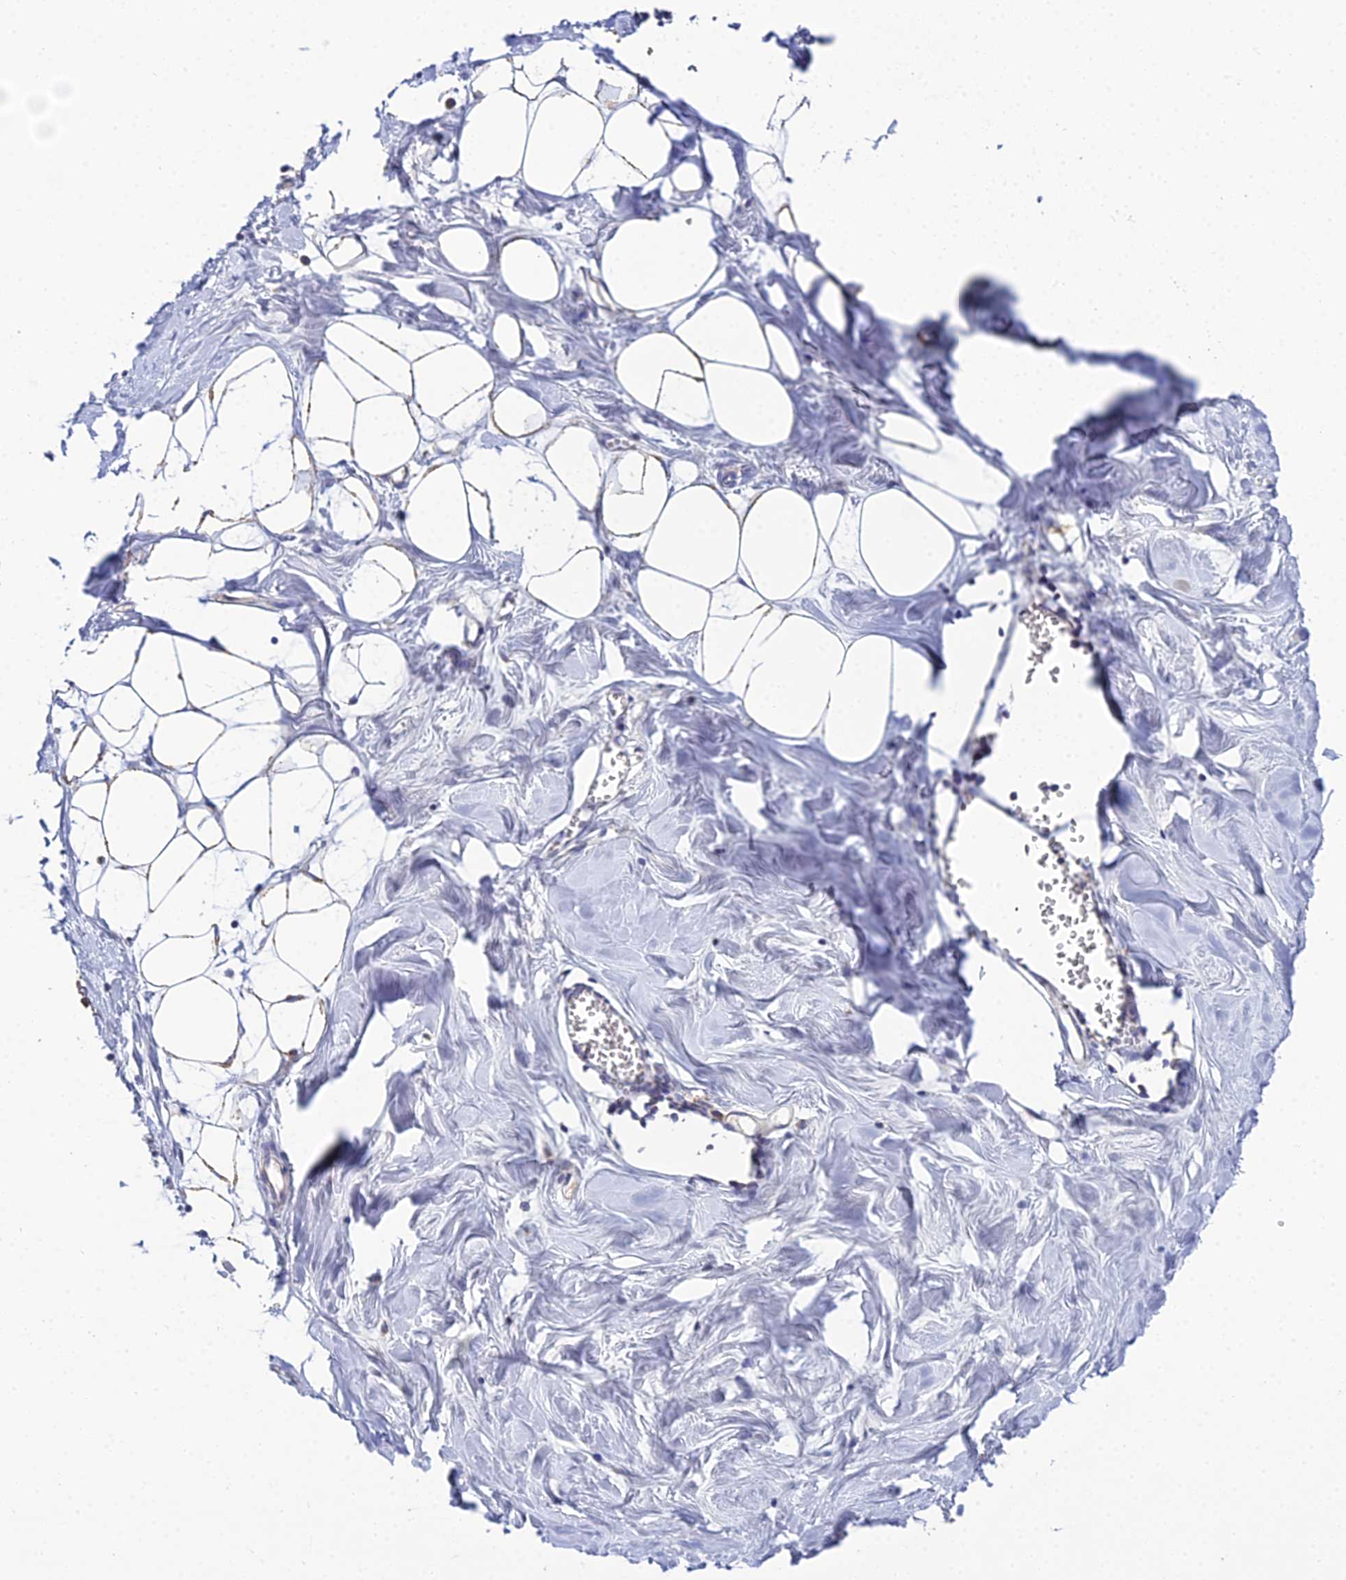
{"staining": {"intensity": "negative", "quantity": "none", "location": "none"}, "tissue": "breast", "cell_type": "Adipocytes", "image_type": "normal", "snomed": [{"axis": "morphology", "description": "Normal tissue, NOS"}, {"axis": "topography", "description": "Breast"}], "caption": "Immunohistochemistry micrograph of normal breast: breast stained with DAB (3,3'-diaminobenzidine) displays no significant protein staining in adipocytes.", "gene": "ZXDA", "patient": {"sex": "female", "age": 27}}